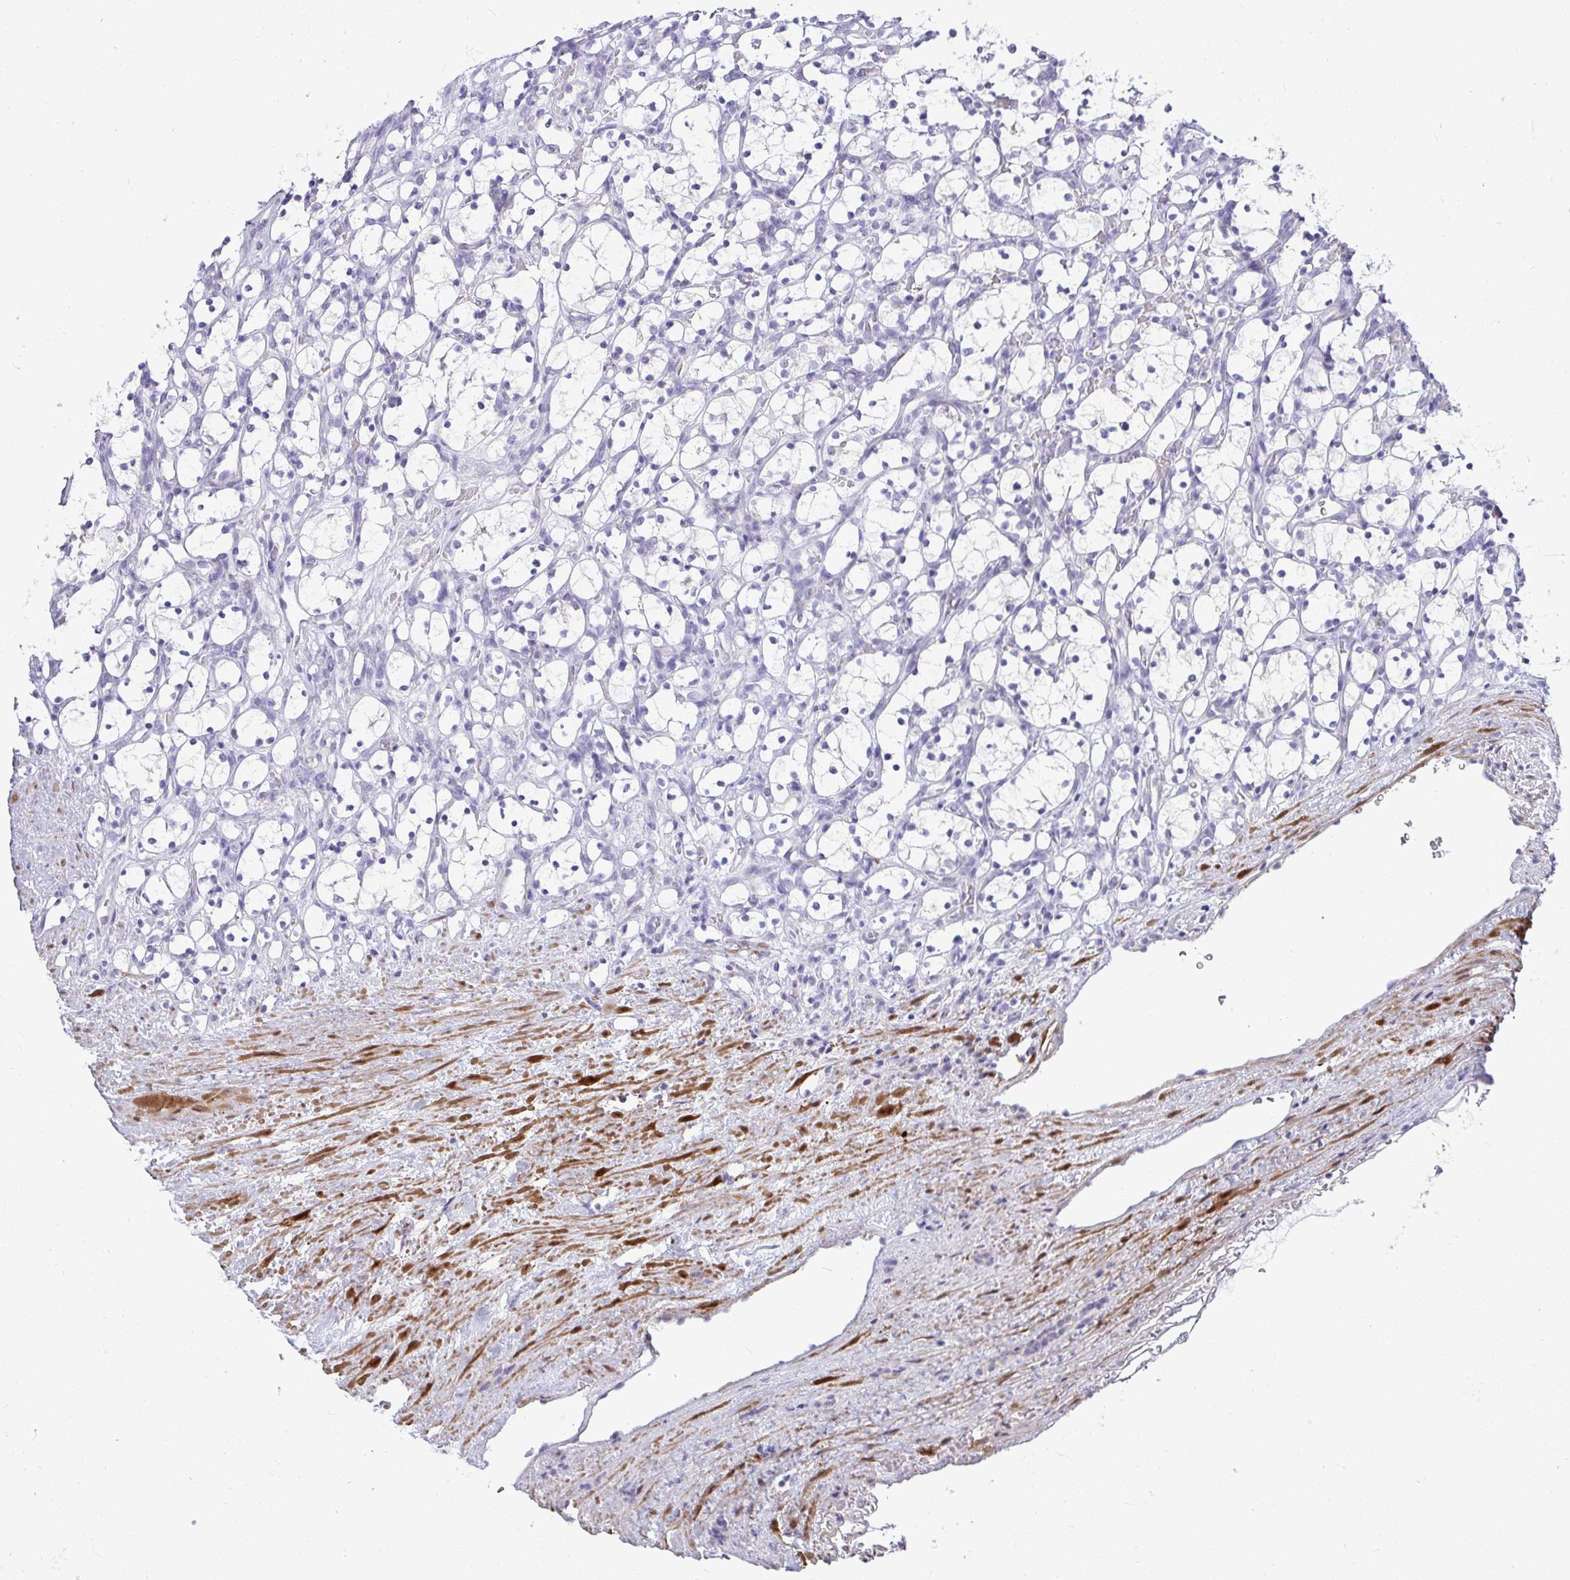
{"staining": {"intensity": "negative", "quantity": "none", "location": "none"}, "tissue": "renal cancer", "cell_type": "Tumor cells", "image_type": "cancer", "snomed": [{"axis": "morphology", "description": "Adenocarcinoma, NOS"}, {"axis": "topography", "description": "Kidney"}], "caption": "This histopathology image is of renal cancer (adenocarcinoma) stained with immunohistochemistry to label a protein in brown with the nuclei are counter-stained blue. There is no expression in tumor cells.", "gene": "HSPB6", "patient": {"sex": "female", "age": 69}}